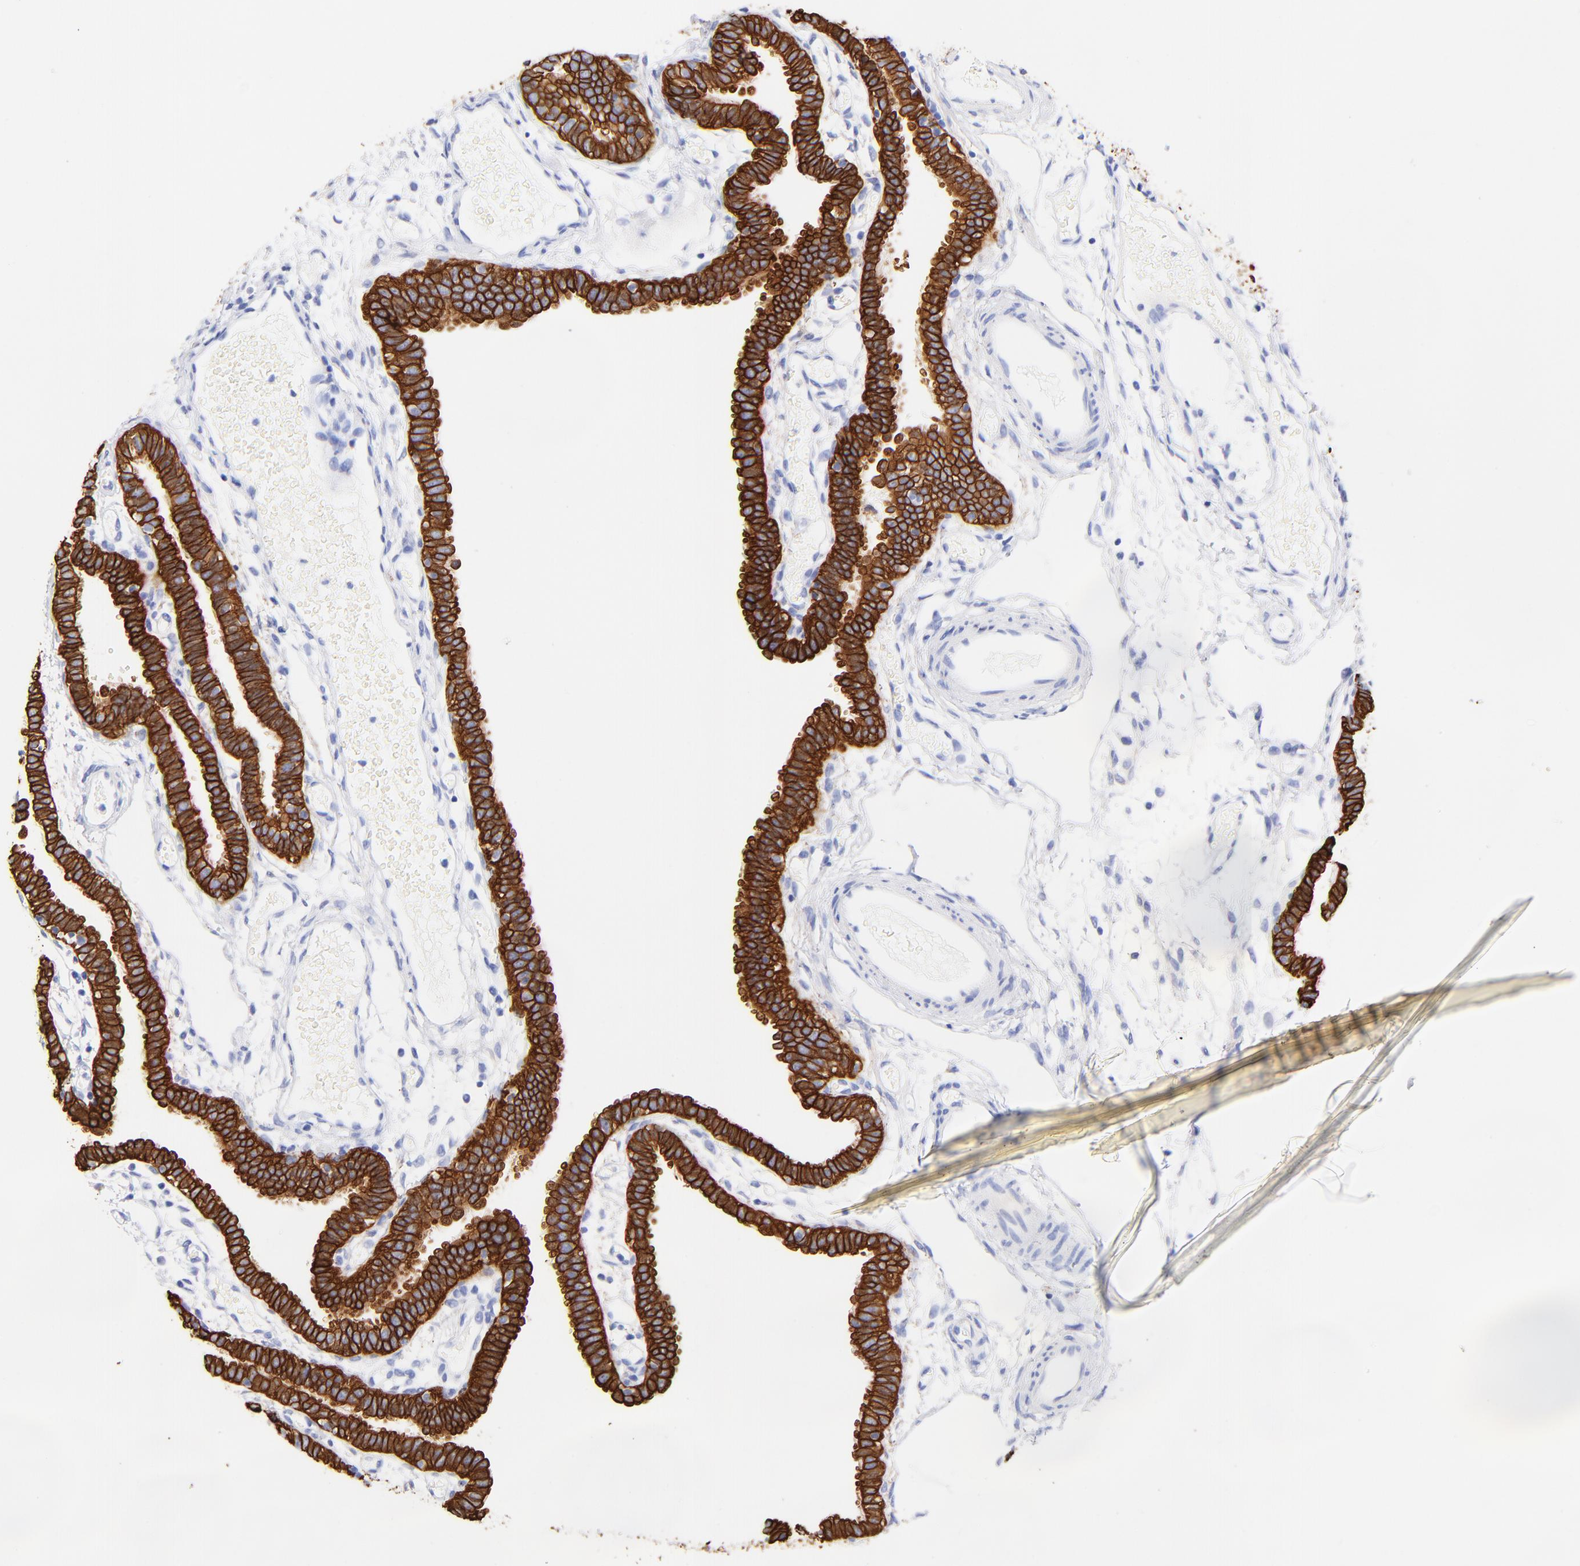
{"staining": {"intensity": "strong", "quantity": ">75%", "location": "cytoplasmic/membranous"}, "tissue": "fallopian tube", "cell_type": "Glandular cells", "image_type": "normal", "snomed": [{"axis": "morphology", "description": "Normal tissue, NOS"}, {"axis": "topography", "description": "Fallopian tube"}], "caption": "Protein expression by immunohistochemistry shows strong cytoplasmic/membranous expression in approximately >75% of glandular cells in normal fallopian tube.", "gene": "KRT19", "patient": {"sex": "female", "age": 29}}